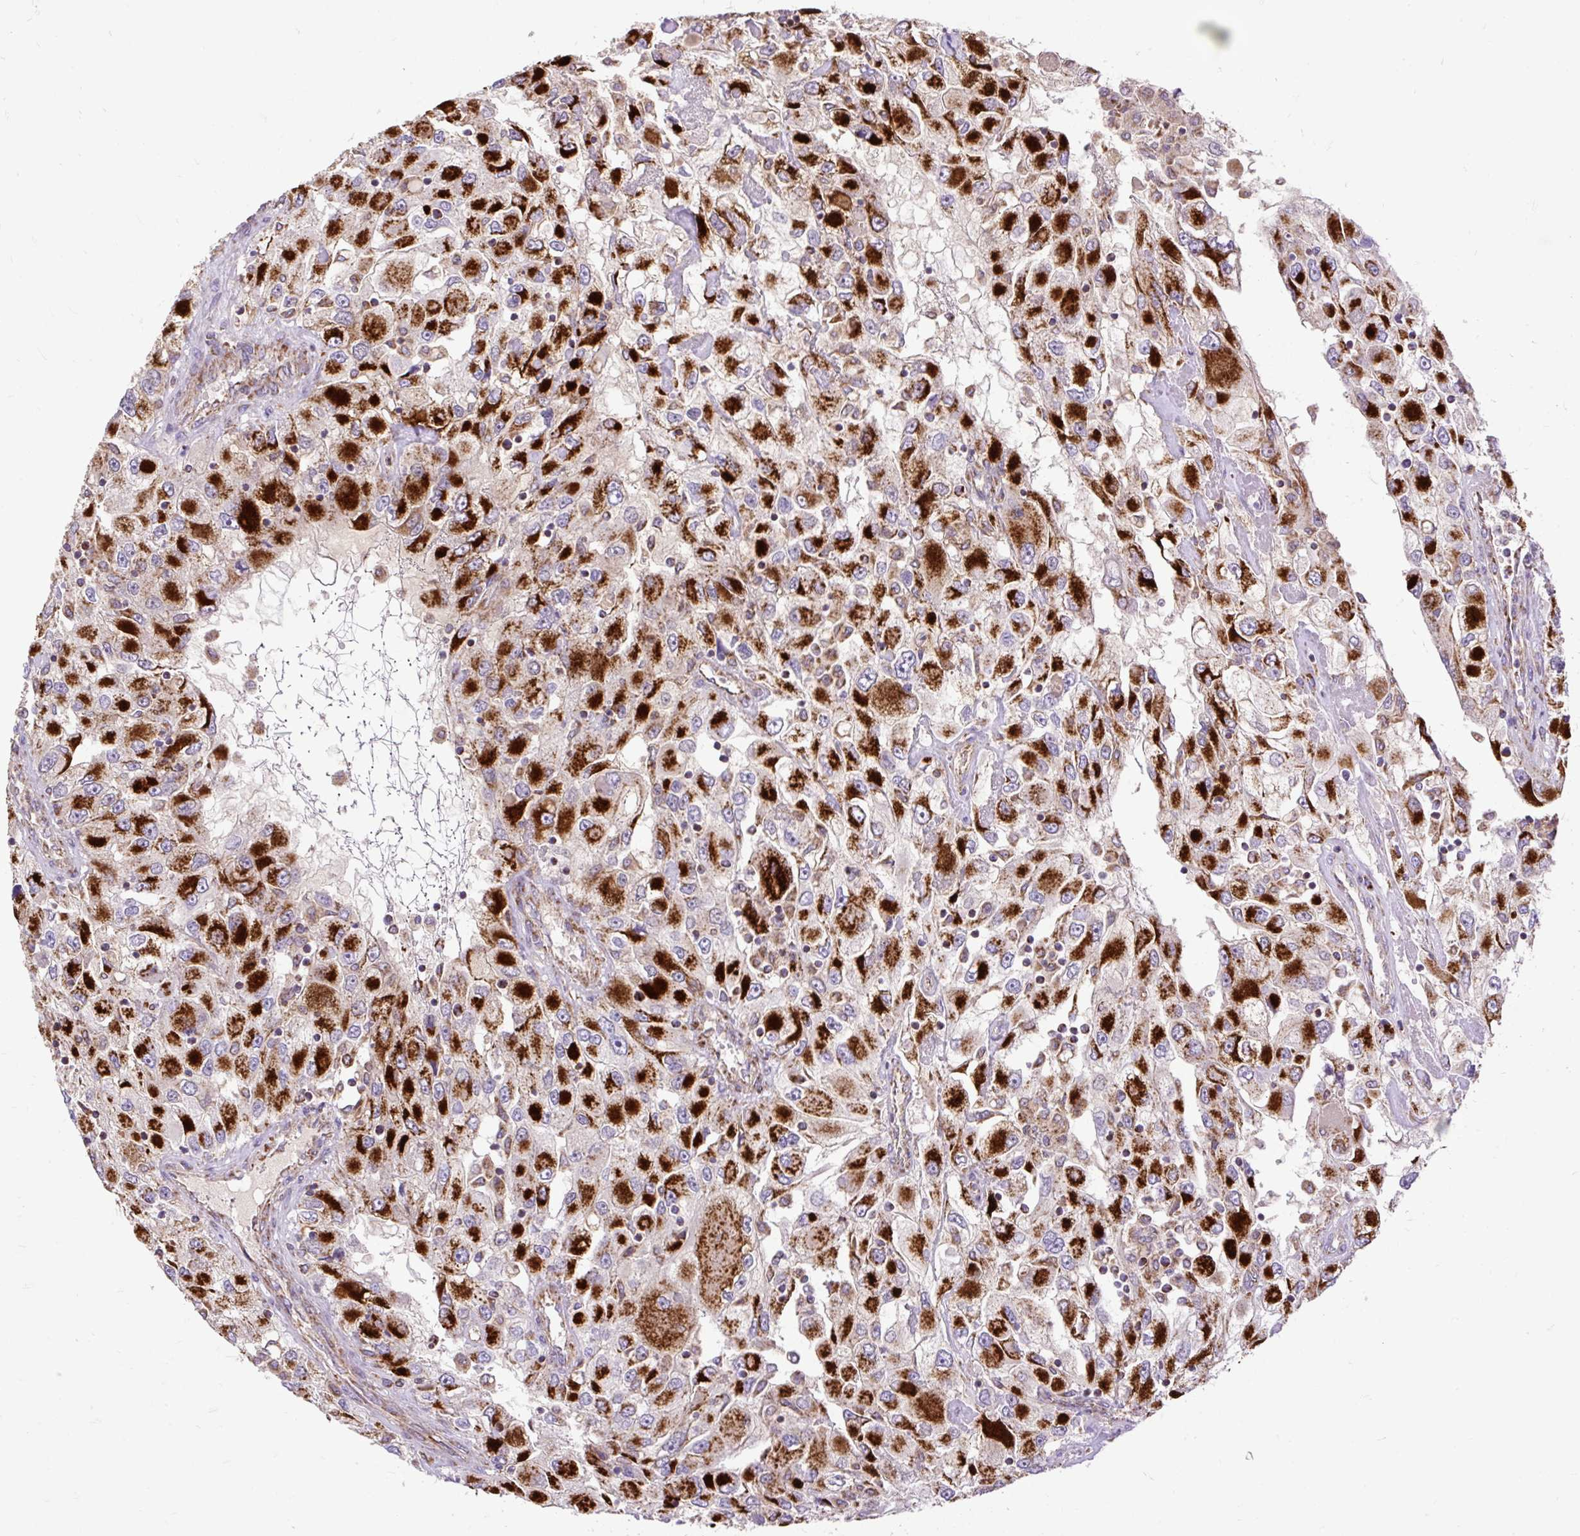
{"staining": {"intensity": "strong", "quantity": "25%-75%", "location": "cytoplasmic/membranous"}, "tissue": "renal cancer", "cell_type": "Tumor cells", "image_type": "cancer", "snomed": [{"axis": "morphology", "description": "Adenocarcinoma, NOS"}, {"axis": "topography", "description": "Kidney"}], "caption": "Immunohistochemistry (IHC) photomicrograph of renal adenocarcinoma stained for a protein (brown), which displays high levels of strong cytoplasmic/membranous positivity in about 25%-75% of tumor cells.", "gene": "TOMM40", "patient": {"sex": "female", "age": 52}}